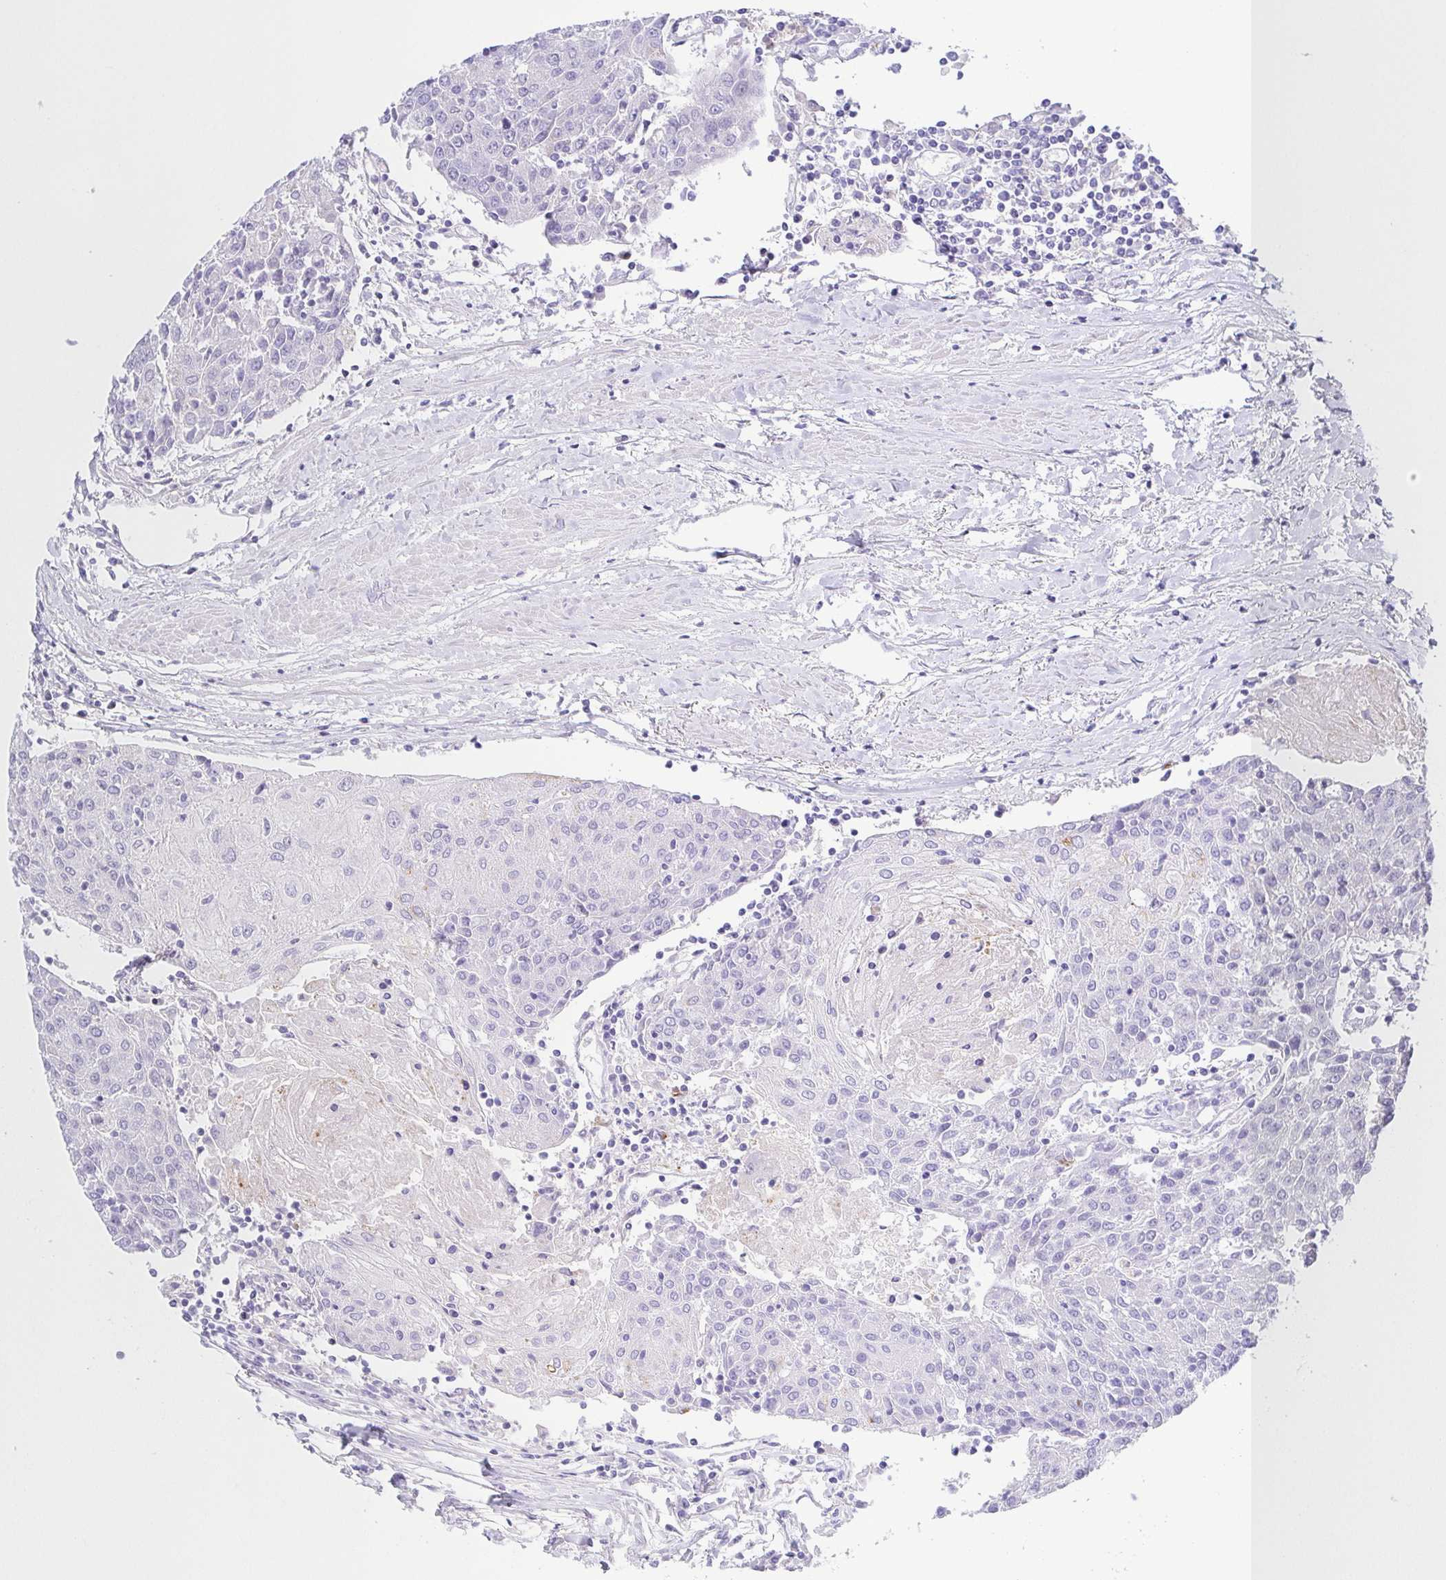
{"staining": {"intensity": "negative", "quantity": "none", "location": "none"}, "tissue": "urothelial cancer", "cell_type": "Tumor cells", "image_type": "cancer", "snomed": [{"axis": "morphology", "description": "Urothelial carcinoma, High grade"}, {"axis": "topography", "description": "Urinary bladder"}], "caption": "DAB immunohistochemical staining of human high-grade urothelial carcinoma displays no significant positivity in tumor cells.", "gene": "PKDREJ", "patient": {"sex": "female", "age": 85}}